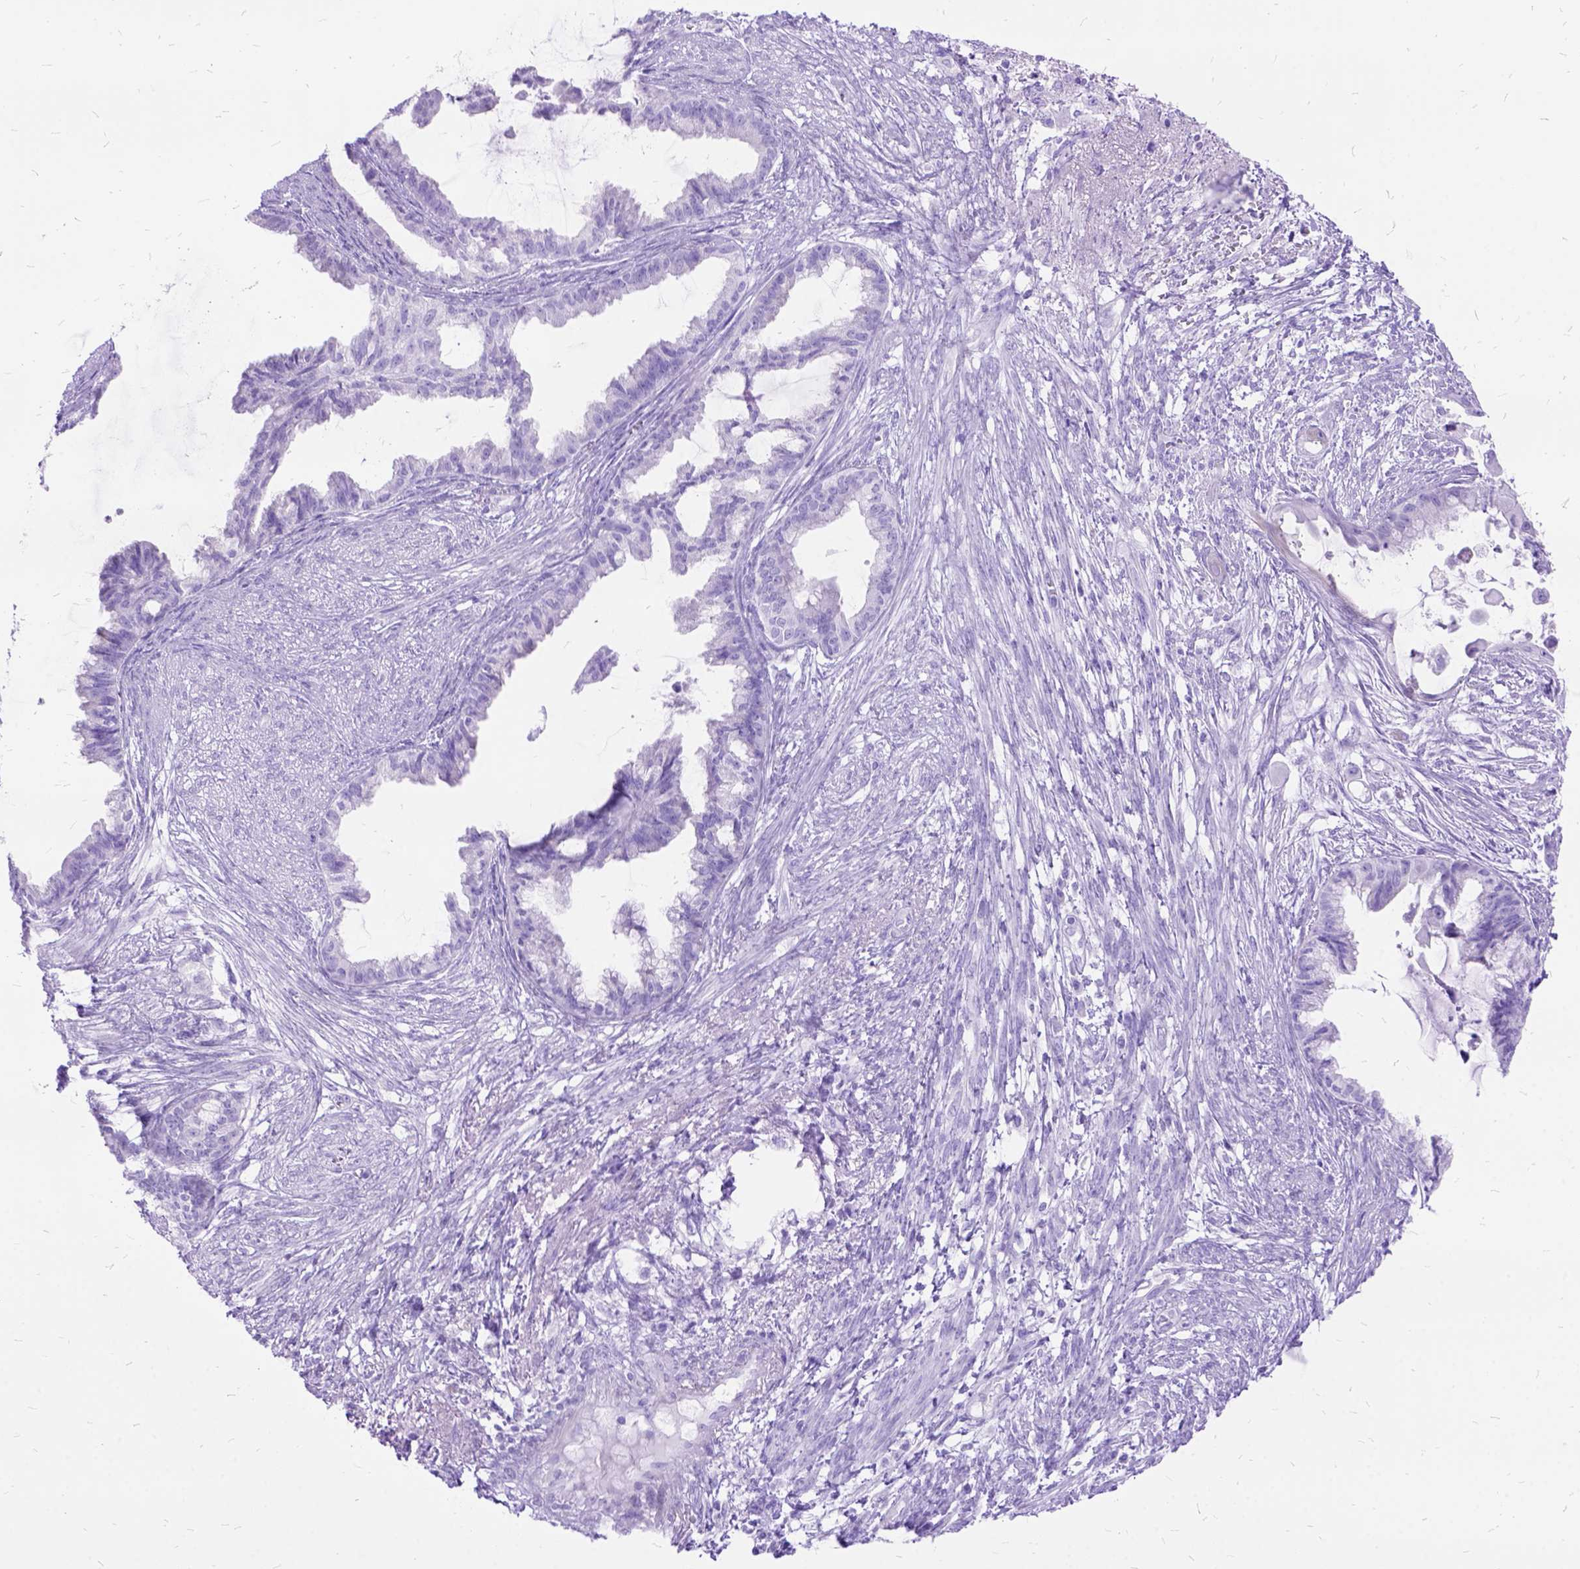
{"staining": {"intensity": "negative", "quantity": "none", "location": "none"}, "tissue": "endometrial cancer", "cell_type": "Tumor cells", "image_type": "cancer", "snomed": [{"axis": "morphology", "description": "Adenocarcinoma, NOS"}, {"axis": "topography", "description": "Endometrium"}], "caption": "Tumor cells are negative for brown protein staining in endometrial adenocarcinoma.", "gene": "DNAH2", "patient": {"sex": "female", "age": 86}}